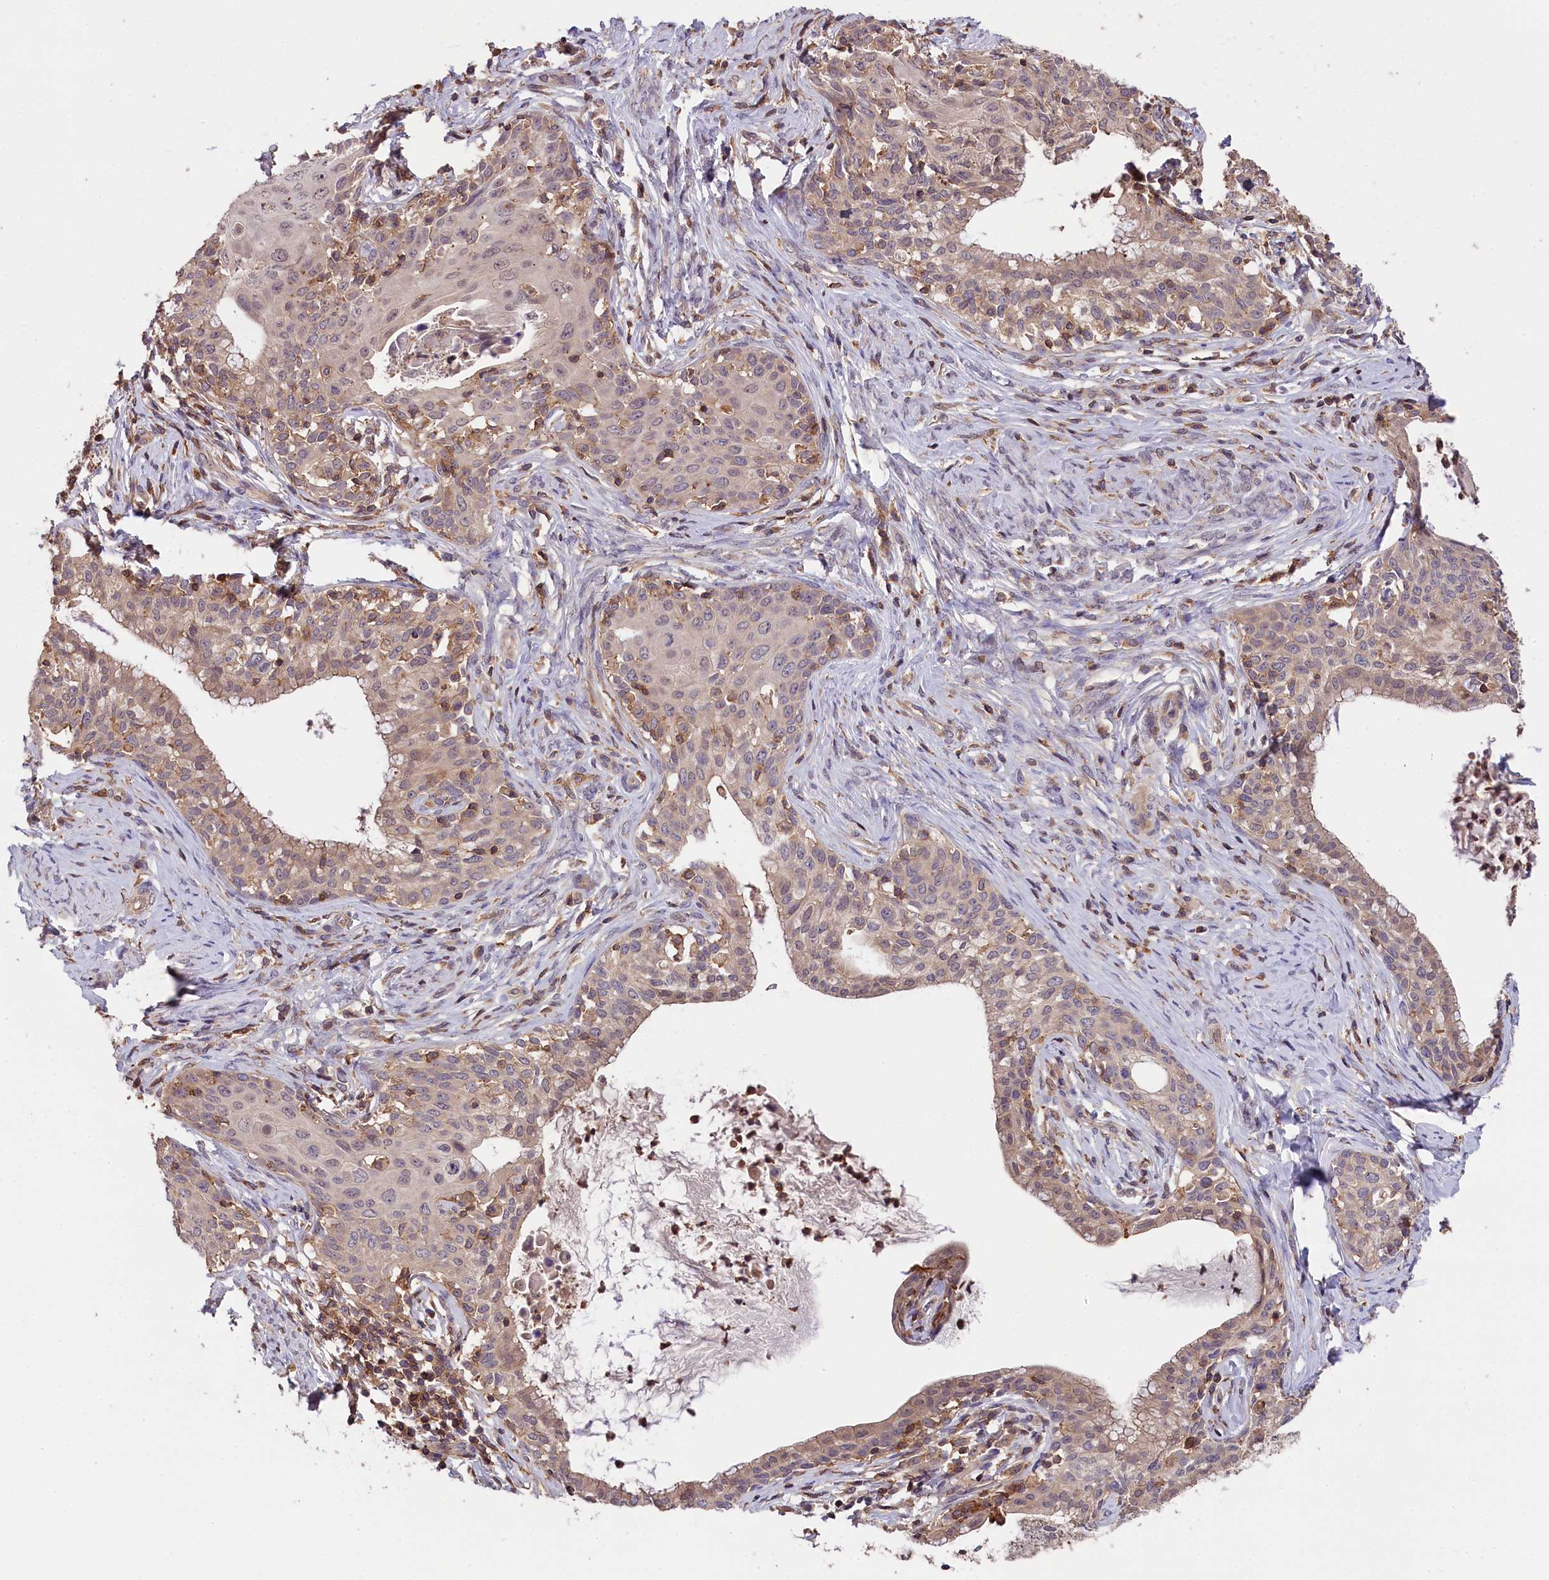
{"staining": {"intensity": "weak", "quantity": "<25%", "location": "cytoplasmic/membranous"}, "tissue": "cervical cancer", "cell_type": "Tumor cells", "image_type": "cancer", "snomed": [{"axis": "morphology", "description": "Squamous cell carcinoma, NOS"}, {"axis": "morphology", "description": "Adenocarcinoma, NOS"}, {"axis": "topography", "description": "Cervix"}], "caption": "Tumor cells are negative for protein expression in human cervical cancer.", "gene": "SKIDA1", "patient": {"sex": "female", "age": 52}}